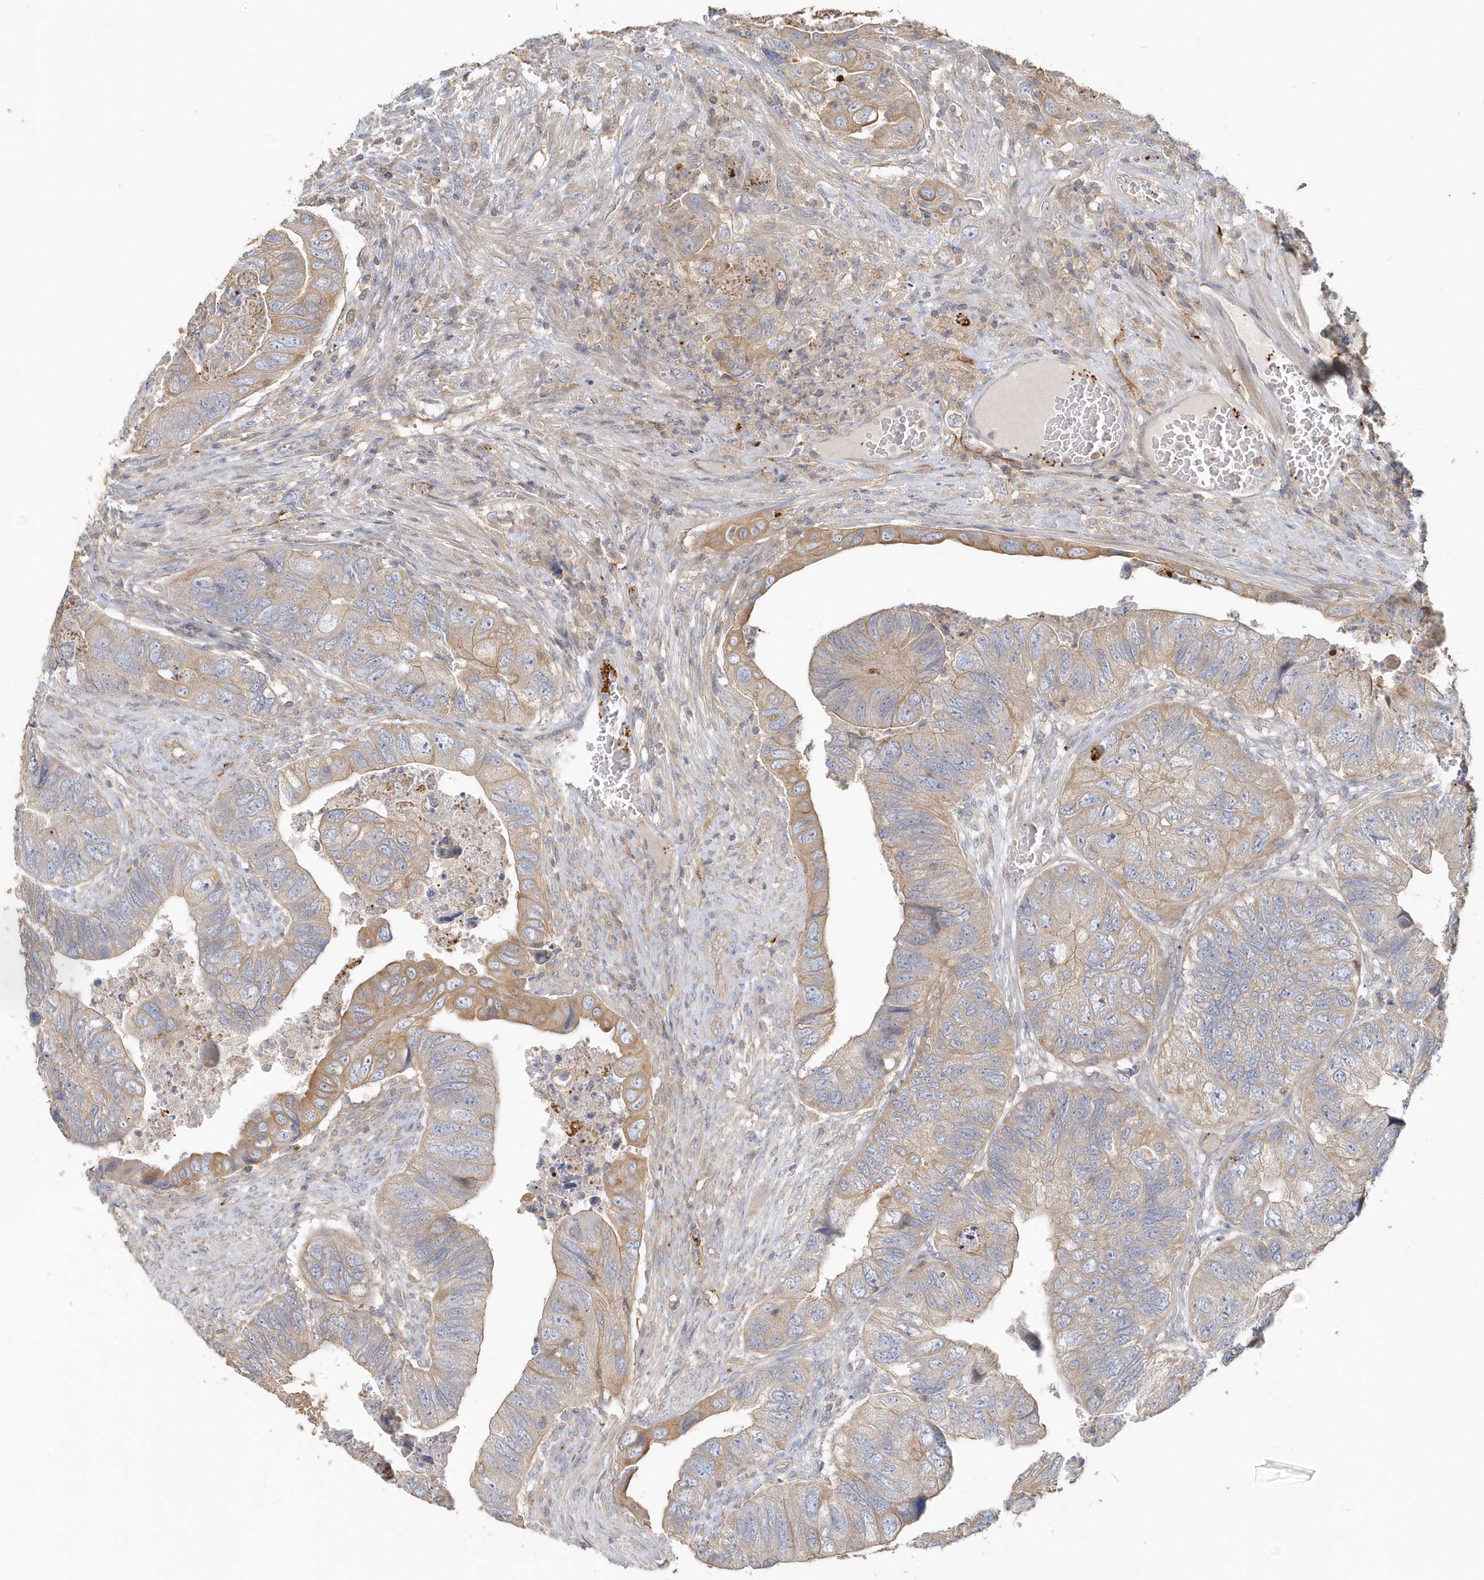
{"staining": {"intensity": "weak", "quantity": "25%-75%", "location": "cytoplasmic/membranous"}, "tissue": "colorectal cancer", "cell_type": "Tumor cells", "image_type": "cancer", "snomed": [{"axis": "morphology", "description": "Adenocarcinoma, NOS"}, {"axis": "topography", "description": "Rectum"}], "caption": "Human colorectal cancer stained with a brown dye demonstrates weak cytoplasmic/membranous positive expression in about 25%-75% of tumor cells.", "gene": "MMRN1", "patient": {"sex": "male", "age": 63}}